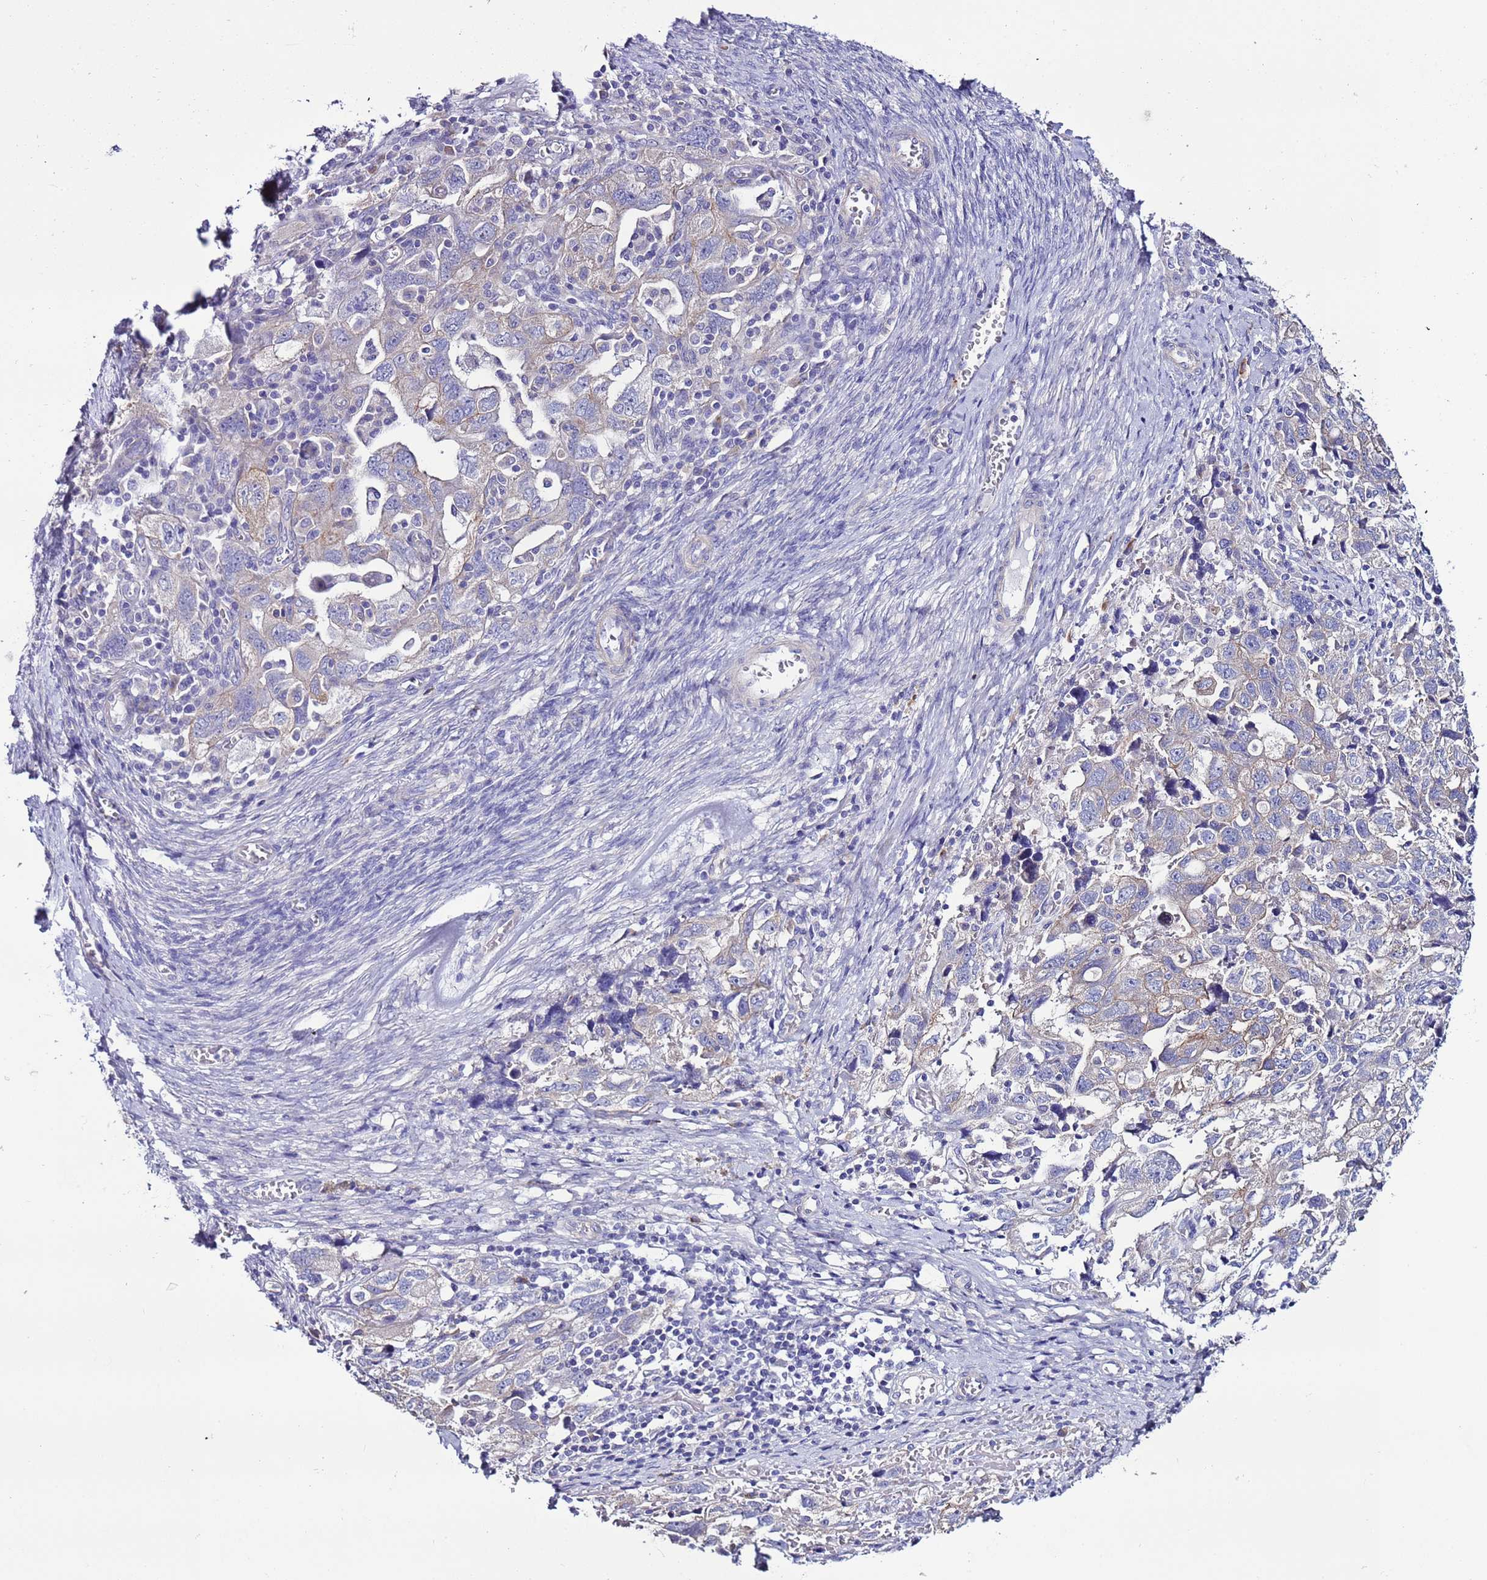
{"staining": {"intensity": "negative", "quantity": "none", "location": "none"}, "tissue": "ovarian cancer", "cell_type": "Tumor cells", "image_type": "cancer", "snomed": [{"axis": "morphology", "description": "Carcinoma, NOS"}, {"axis": "morphology", "description": "Cystadenocarcinoma, serous, NOS"}, {"axis": "topography", "description": "Ovary"}], "caption": "DAB (3,3'-diaminobenzidine) immunohistochemical staining of ovarian cancer (serous cystadenocarcinoma) shows no significant positivity in tumor cells. (DAB IHC visualized using brightfield microscopy, high magnification).", "gene": "SPCS1", "patient": {"sex": "female", "age": 69}}